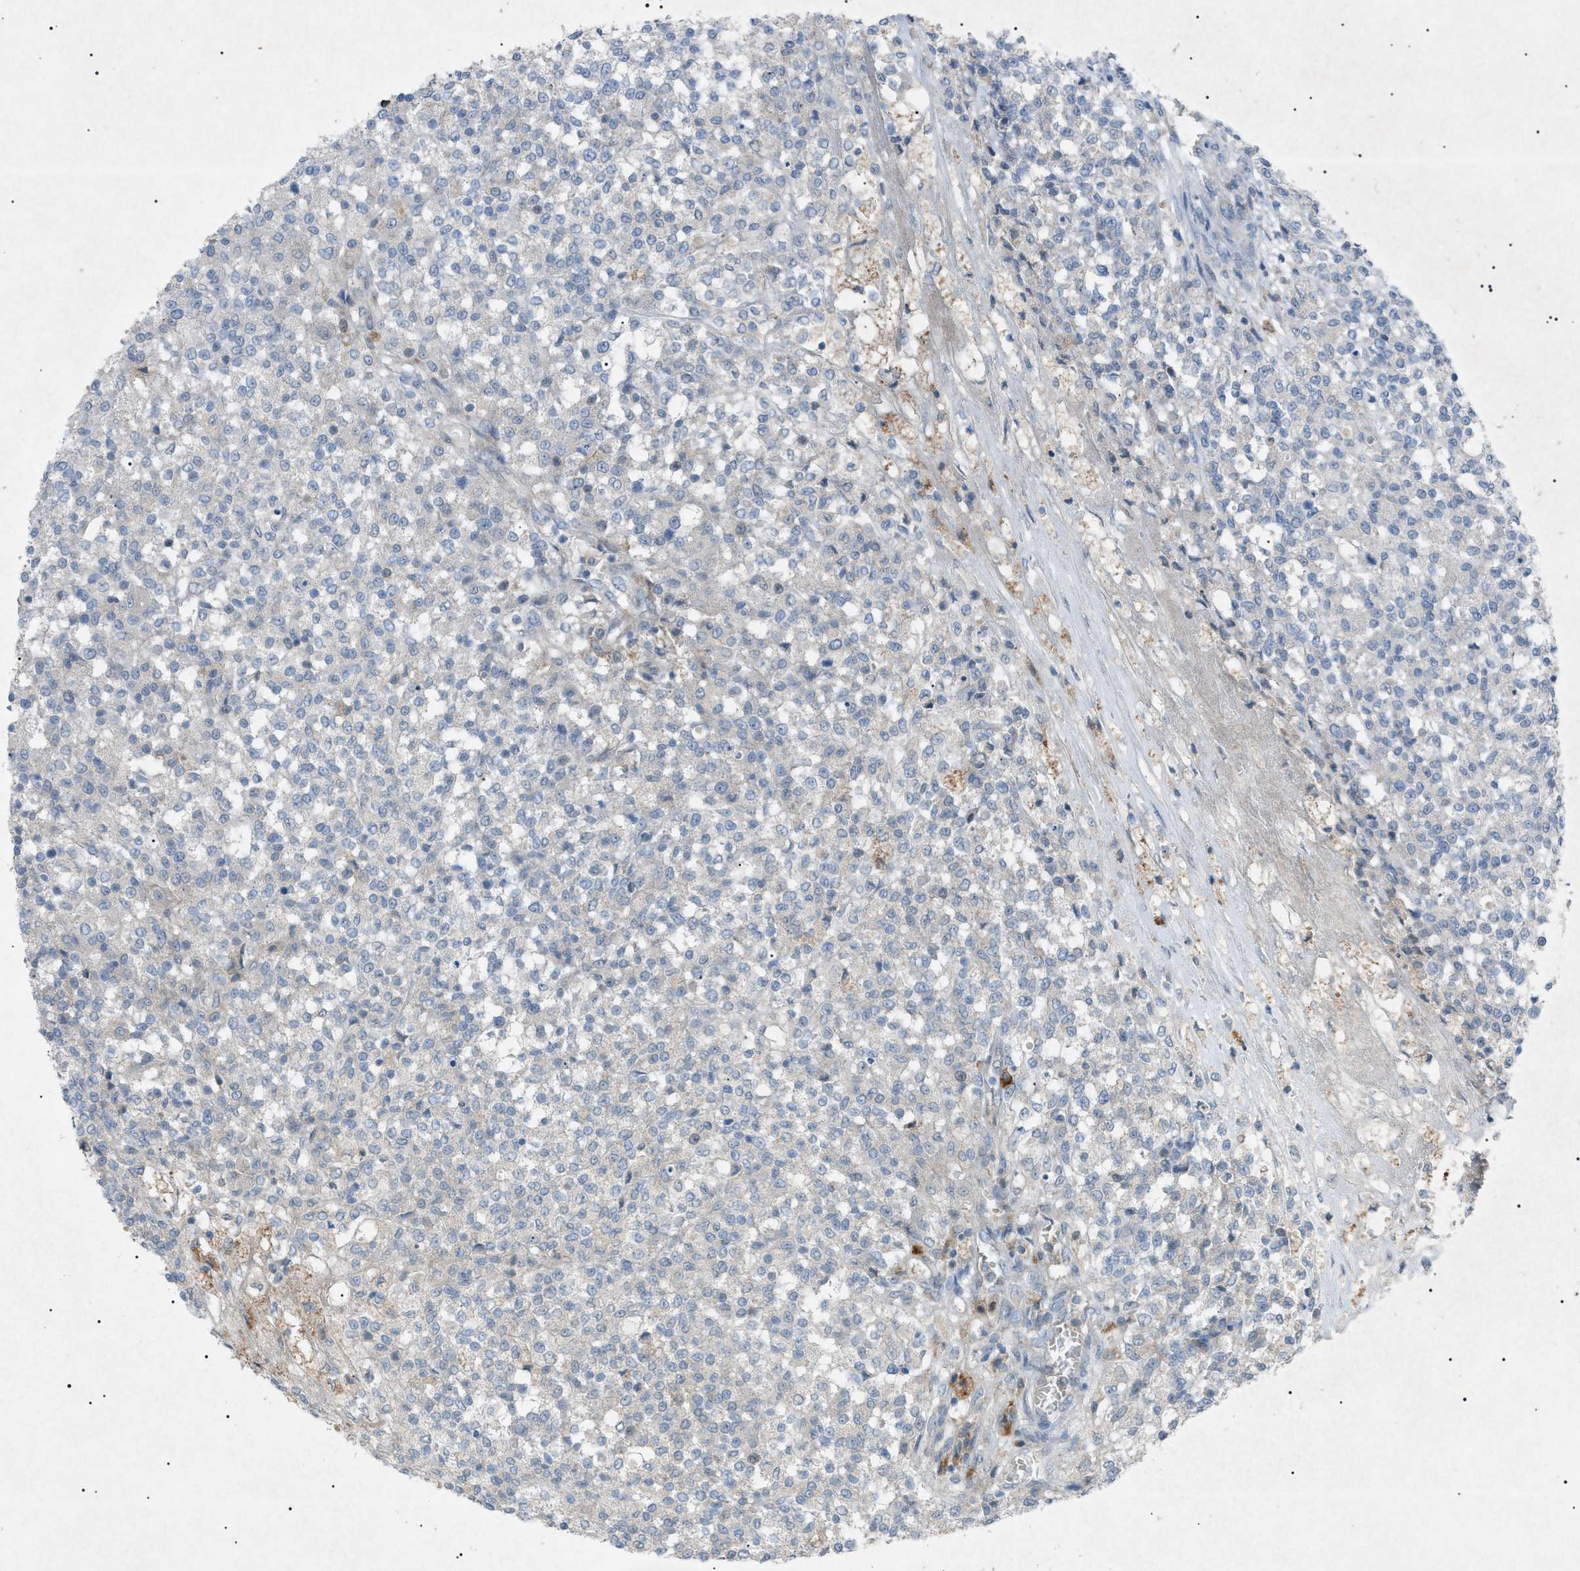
{"staining": {"intensity": "negative", "quantity": "none", "location": "none"}, "tissue": "testis cancer", "cell_type": "Tumor cells", "image_type": "cancer", "snomed": [{"axis": "morphology", "description": "Seminoma, NOS"}, {"axis": "topography", "description": "Testis"}], "caption": "Immunohistochemistry (IHC) image of neoplastic tissue: human testis seminoma stained with DAB (3,3'-diaminobenzidine) demonstrates no significant protein expression in tumor cells.", "gene": "BTK", "patient": {"sex": "male", "age": 59}}